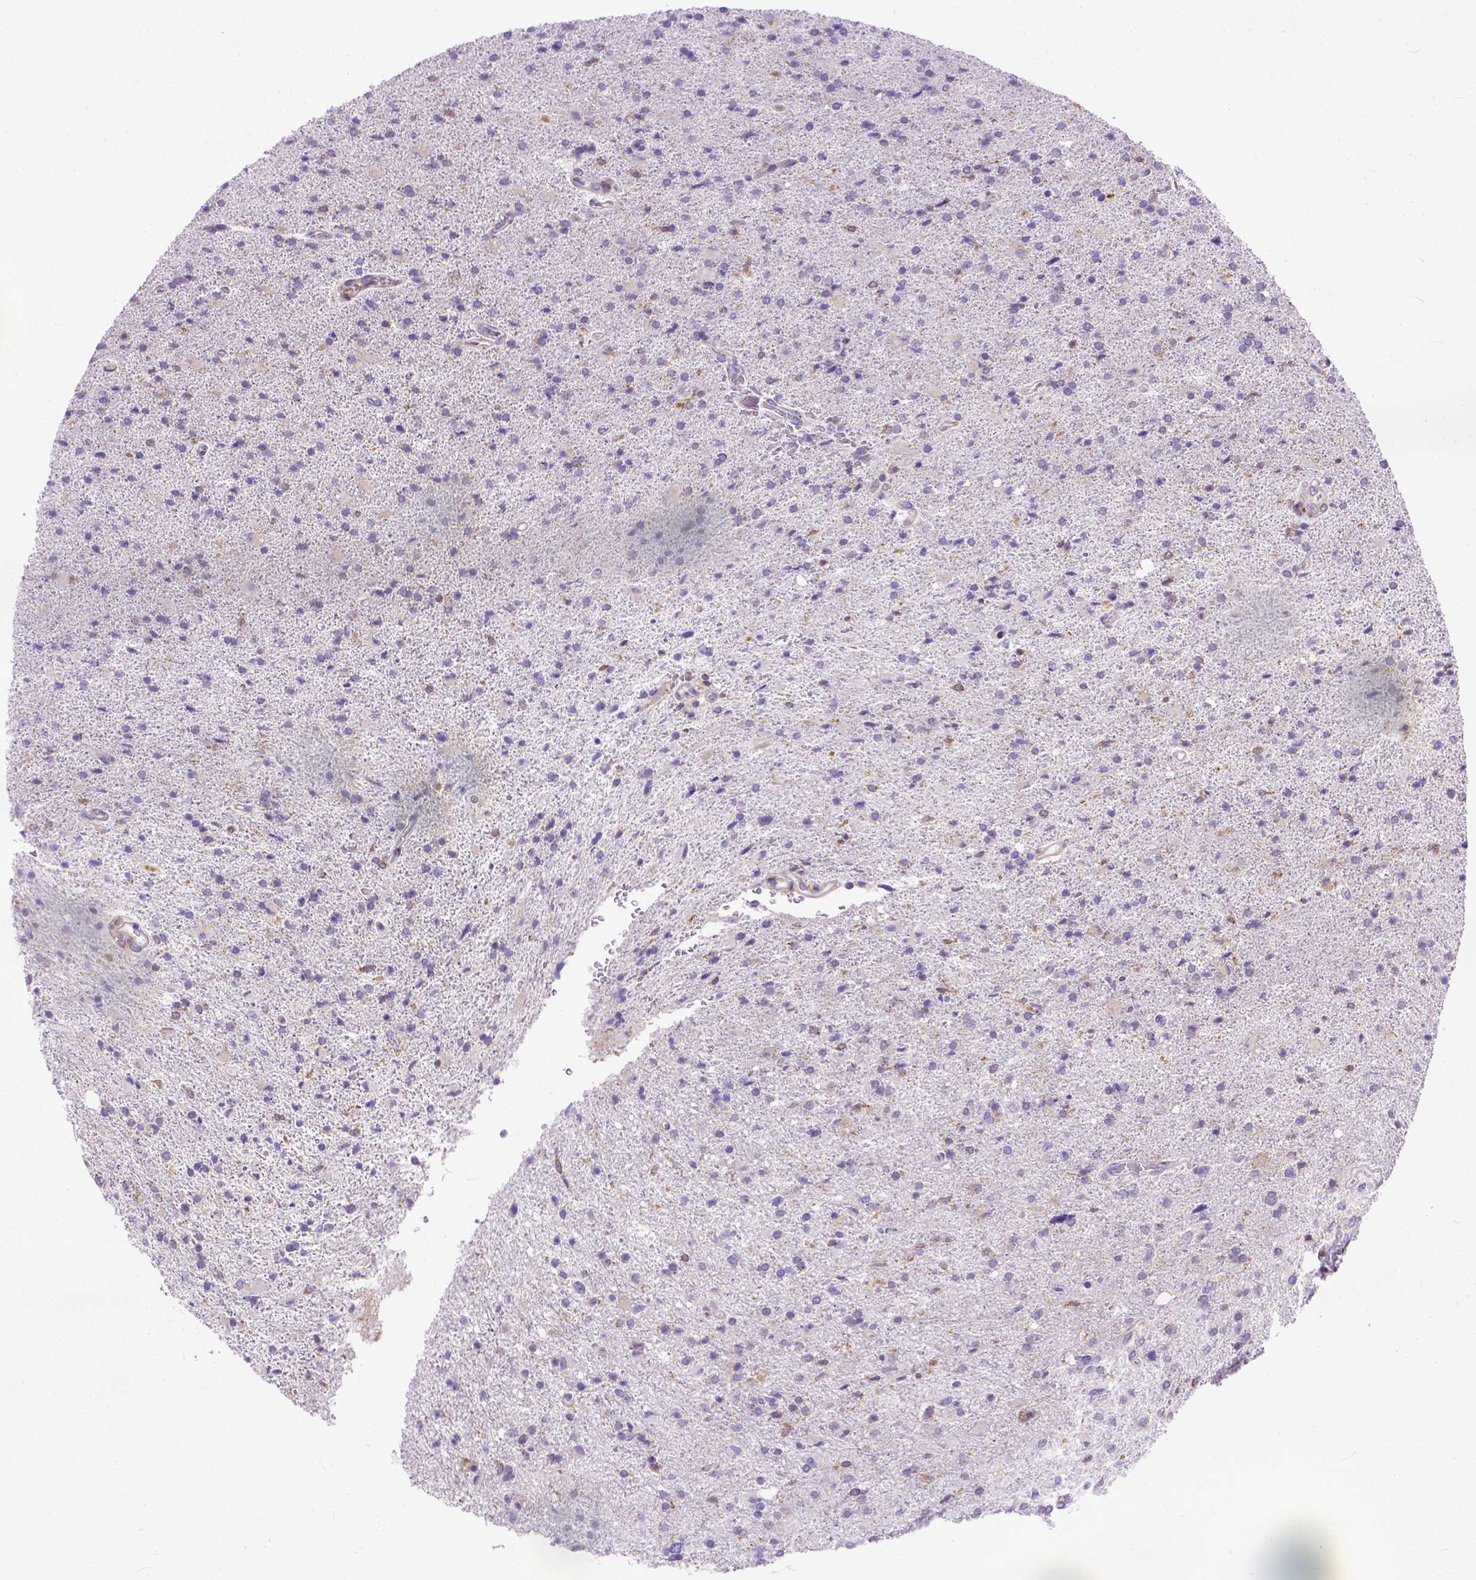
{"staining": {"intensity": "negative", "quantity": "none", "location": "none"}, "tissue": "glioma", "cell_type": "Tumor cells", "image_type": "cancer", "snomed": [{"axis": "morphology", "description": "Glioma, malignant, High grade"}, {"axis": "topography", "description": "Cerebral cortex"}], "caption": "IHC of human malignant high-grade glioma demonstrates no expression in tumor cells.", "gene": "PLK4", "patient": {"sex": "male", "age": 70}}